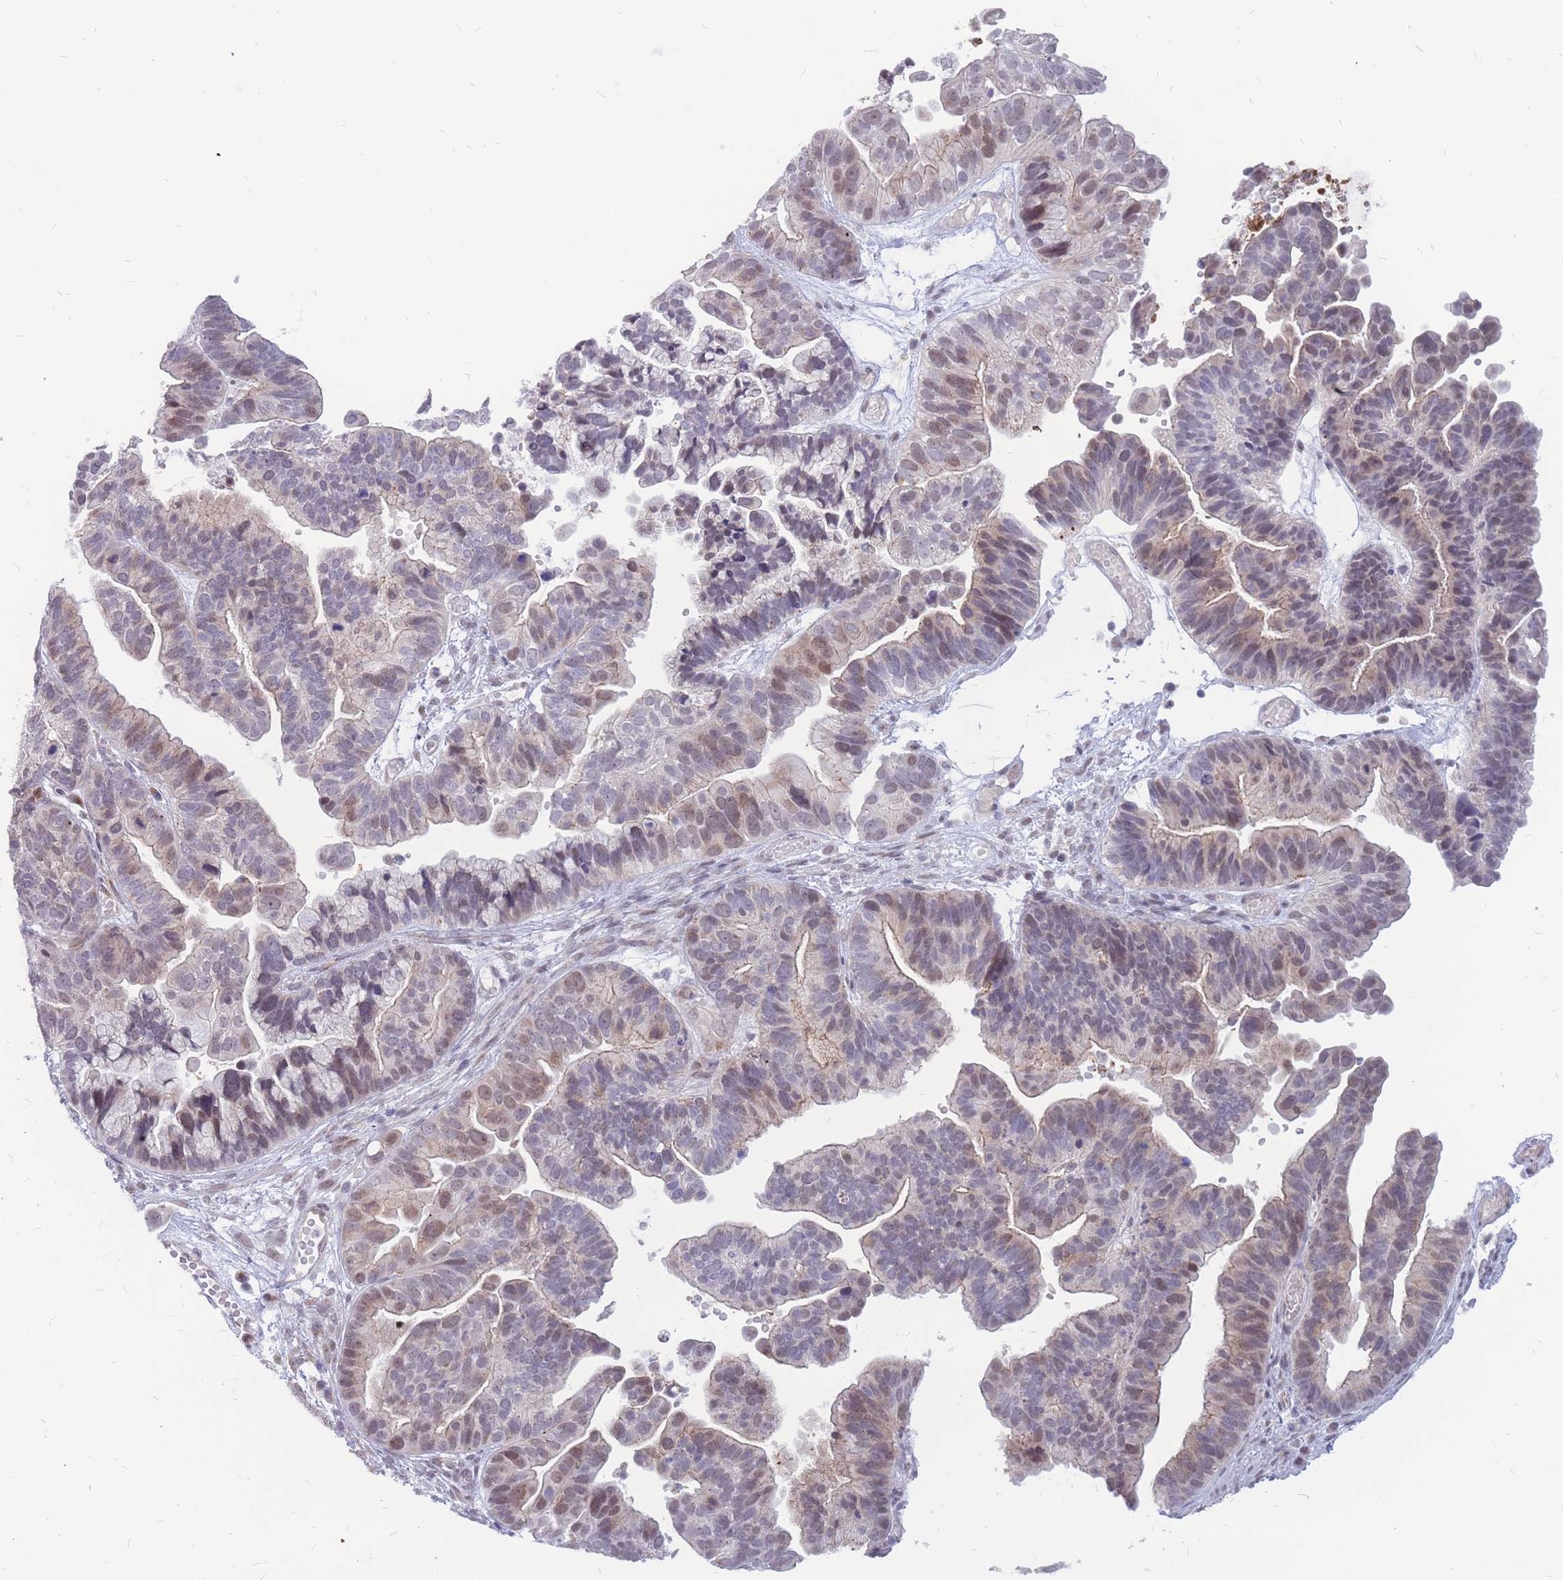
{"staining": {"intensity": "weak", "quantity": "<25%", "location": "nuclear"}, "tissue": "ovarian cancer", "cell_type": "Tumor cells", "image_type": "cancer", "snomed": [{"axis": "morphology", "description": "Cystadenocarcinoma, serous, NOS"}, {"axis": "topography", "description": "Ovary"}], "caption": "Tumor cells are negative for protein expression in human ovarian cancer (serous cystadenocarcinoma).", "gene": "ADD2", "patient": {"sex": "female", "age": 56}}